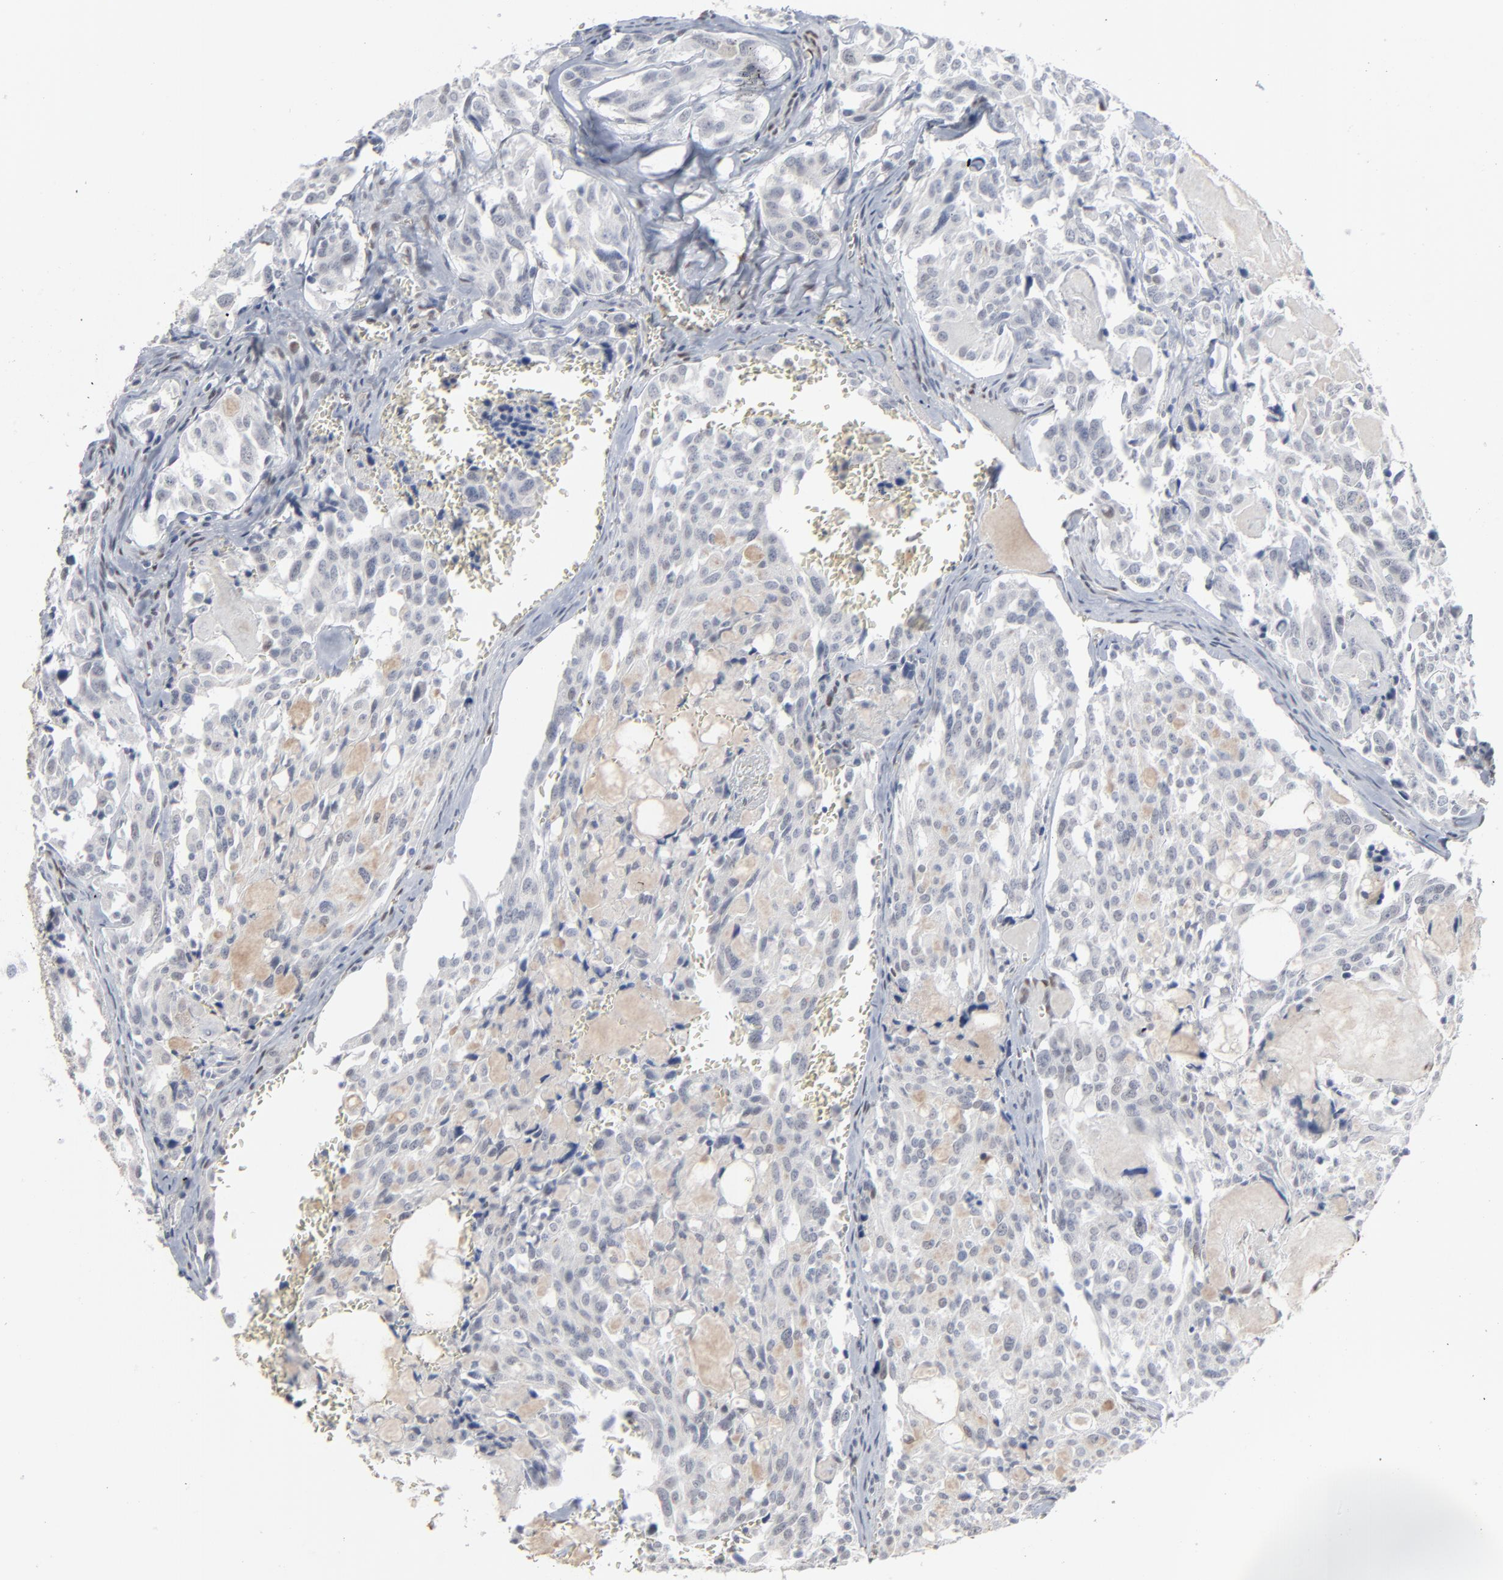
{"staining": {"intensity": "negative", "quantity": "none", "location": "none"}, "tissue": "thyroid cancer", "cell_type": "Tumor cells", "image_type": "cancer", "snomed": [{"axis": "morphology", "description": "Carcinoma, NOS"}, {"axis": "morphology", "description": "Carcinoid, malignant, NOS"}, {"axis": "topography", "description": "Thyroid gland"}], "caption": "Human thyroid cancer stained for a protein using IHC reveals no expression in tumor cells.", "gene": "ATF7", "patient": {"sex": "male", "age": 33}}